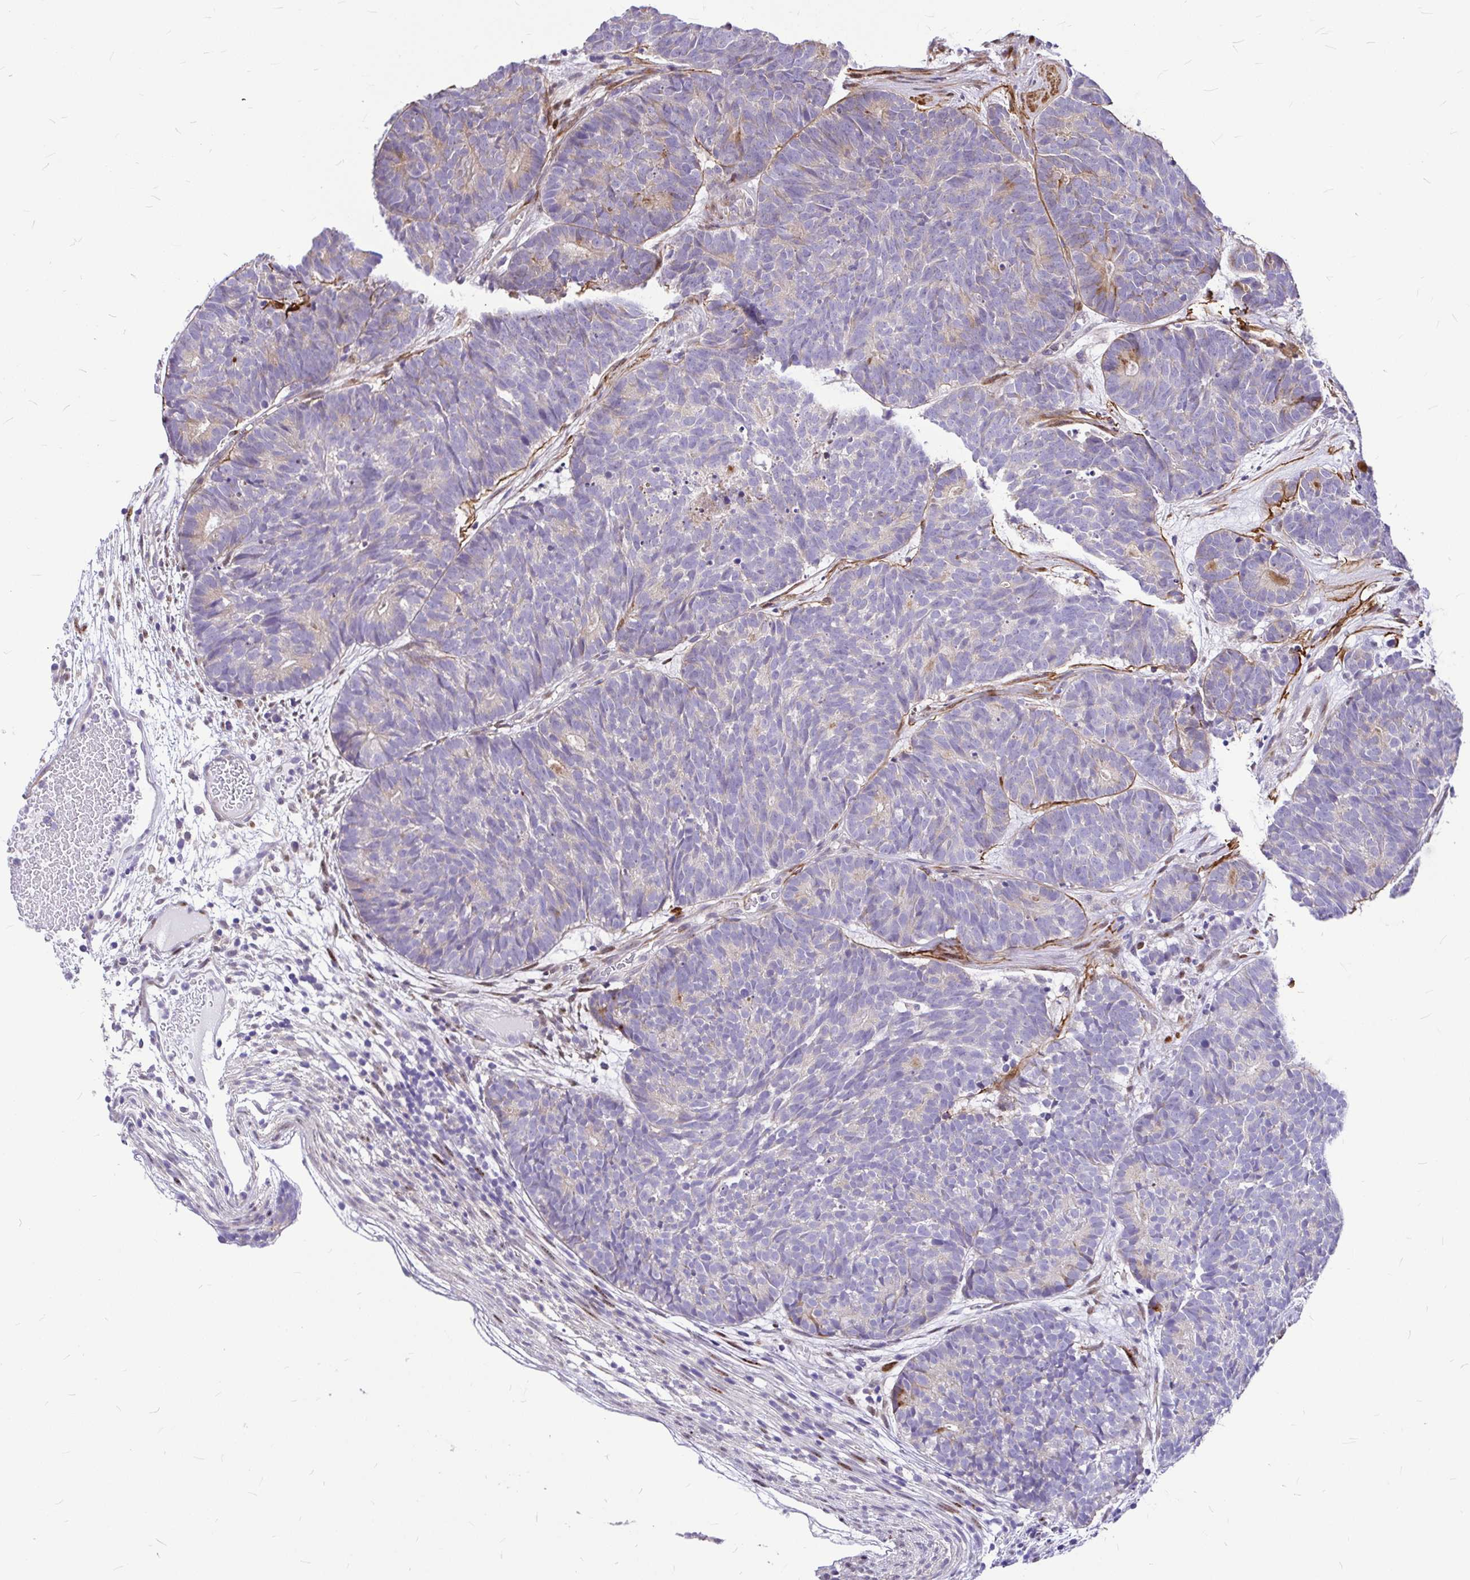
{"staining": {"intensity": "negative", "quantity": "none", "location": "none"}, "tissue": "head and neck cancer", "cell_type": "Tumor cells", "image_type": "cancer", "snomed": [{"axis": "morphology", "description": "Adenocarcinoma, NOS"}, {"axis": "topography", "description": "Head-Neck"}], "caption": "DAB (3,3'-diaminobenzidine) immunohistochemical staining of human head and neck adenocarcinoma displays no significant expression in tumor cells.", "gene": "GABBR2", "patient": {"sex": "female", "age": 81}}